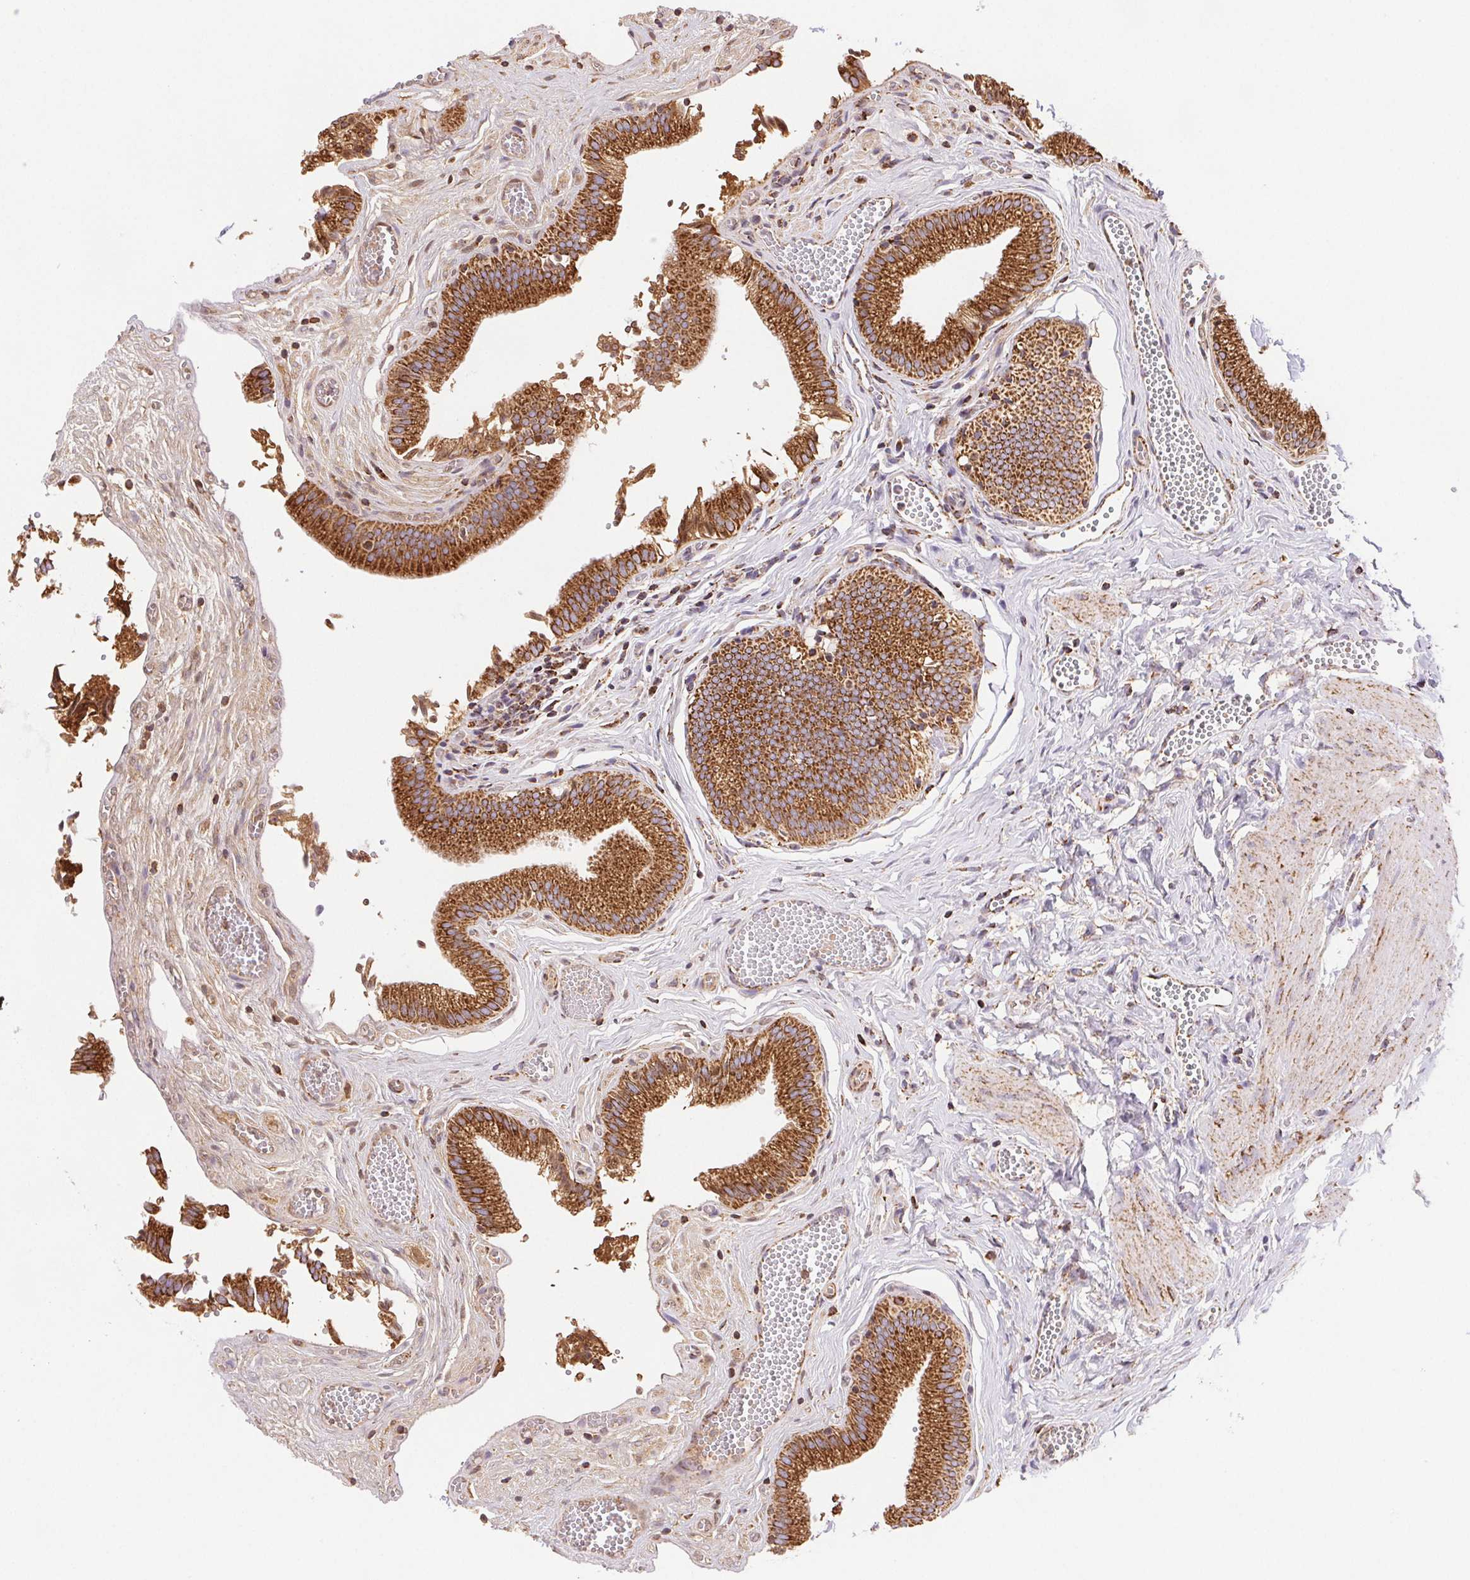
{"staining": {"intensity": "strong", "quantity": ">75%", "location": "cytoplasmic/membranous"}, "tissue": "gallbladder", "cell_type": "Glandular cells", "image_type": "normal", "snomed": [{"axis": "morphology", "description": "Normal tissue, NOS"}, {"axis": "topography", "description": "Gallbladder"}, {"axis": "topography", "description": "Peripheral nerve tissue"}], "caption": "An image showing strong cytoplasmic/membranous staining in approximately >75% of glandular cells in normal gallbladder, as visualized by brown immunohistochemical staining.", "gene": "NIPSNAP2", "patient": {"sex": "male", "age": 17}}